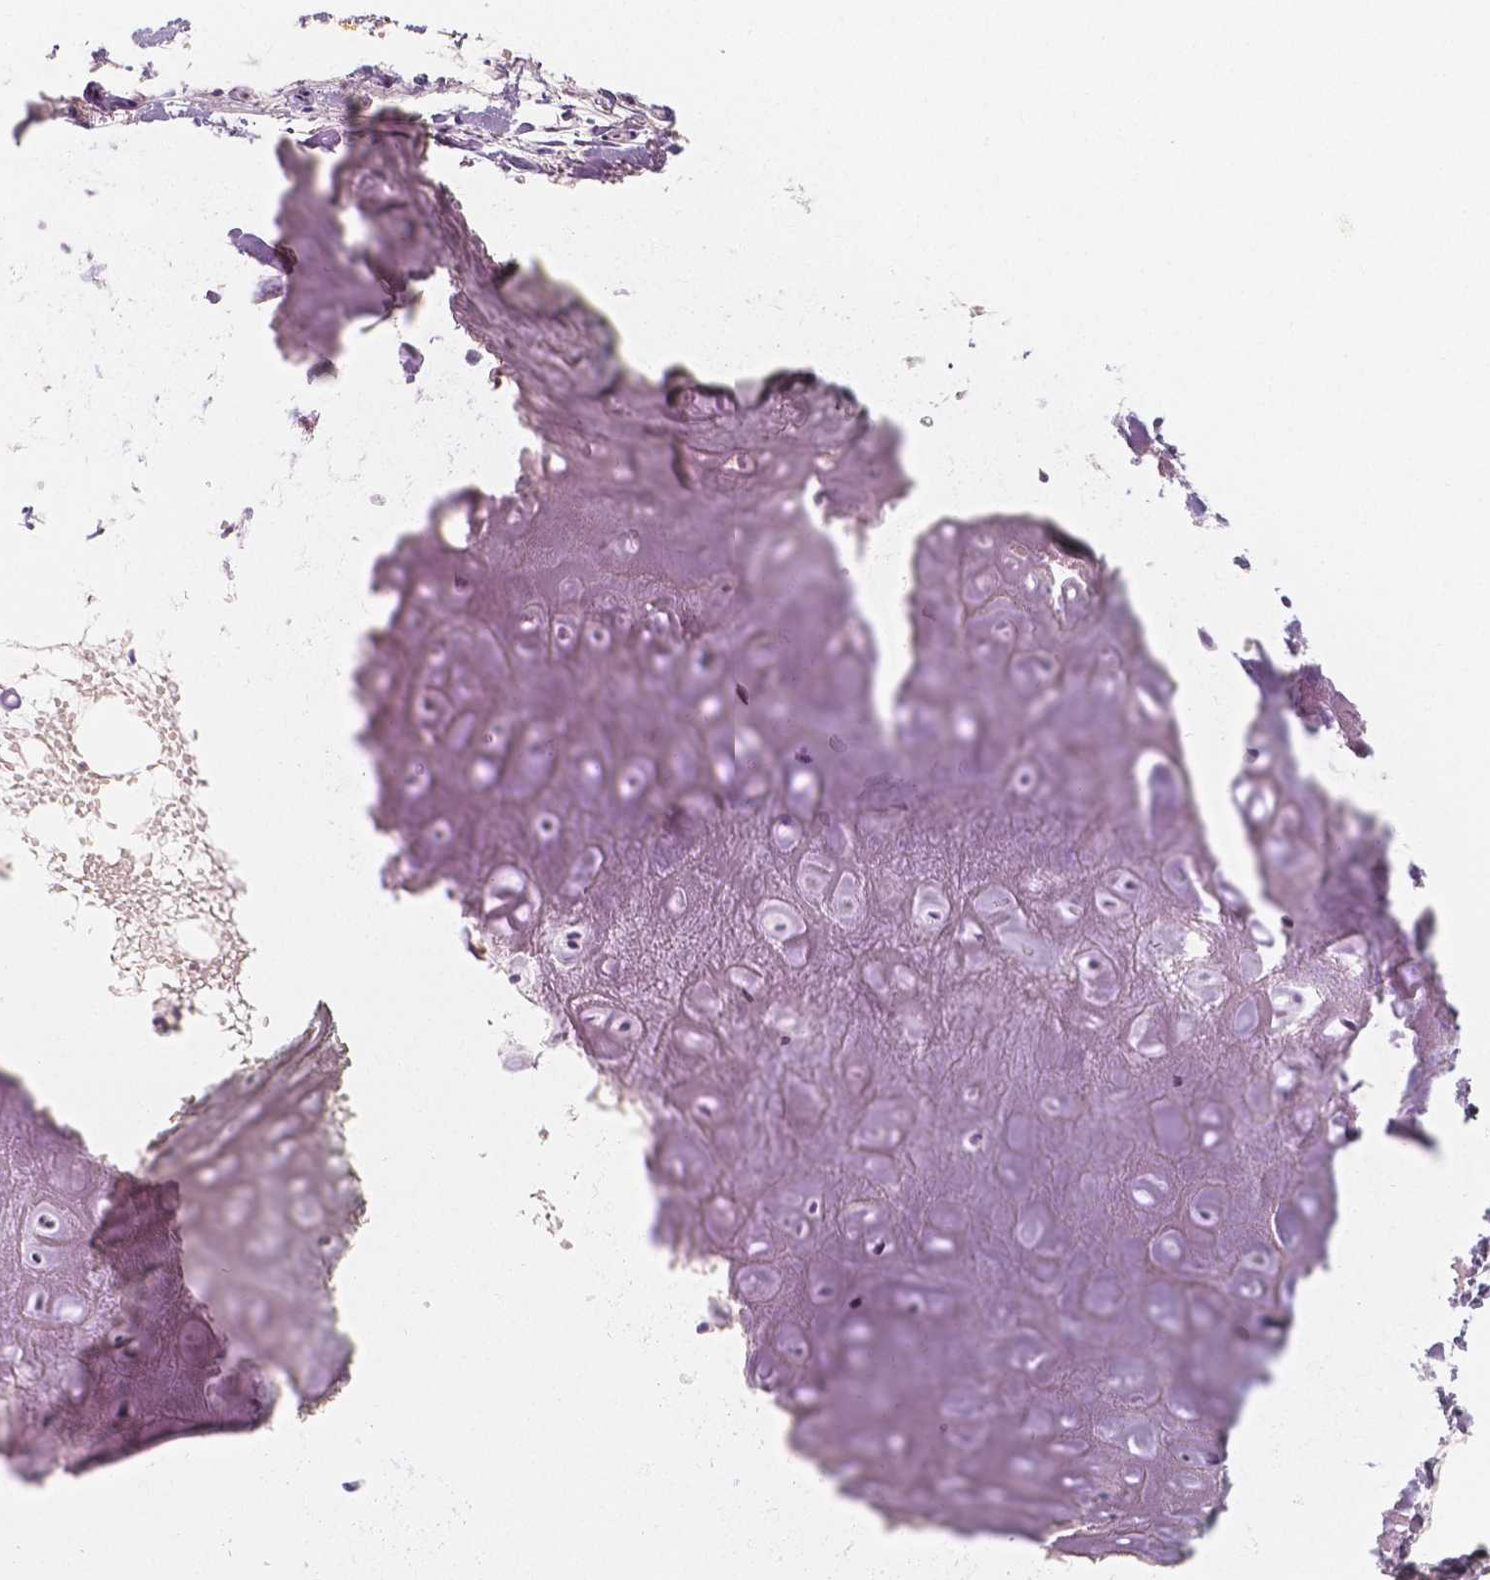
{"staining": {"intensity": "negative", "quantity": "none", "location": "none"}, "tissue": "soft tissue", "cell_type": "Chondrocytes", "image_type": "normal", "snomed": [{"axis": "morphology", "description": "Normal tissue, NOS"}, {"axis": "topography", "description": "Cartilage tissue"}], "caption": "Immunohistochemistry image of normal human soft tissue stained for a protein (brown), which exhibits no expression in chondrocytes. (Immunohistochemistry, brightfield microscopy, high magnification).", "gene": "NECAB2", "patient": {"sex": "male", "age": 65}}